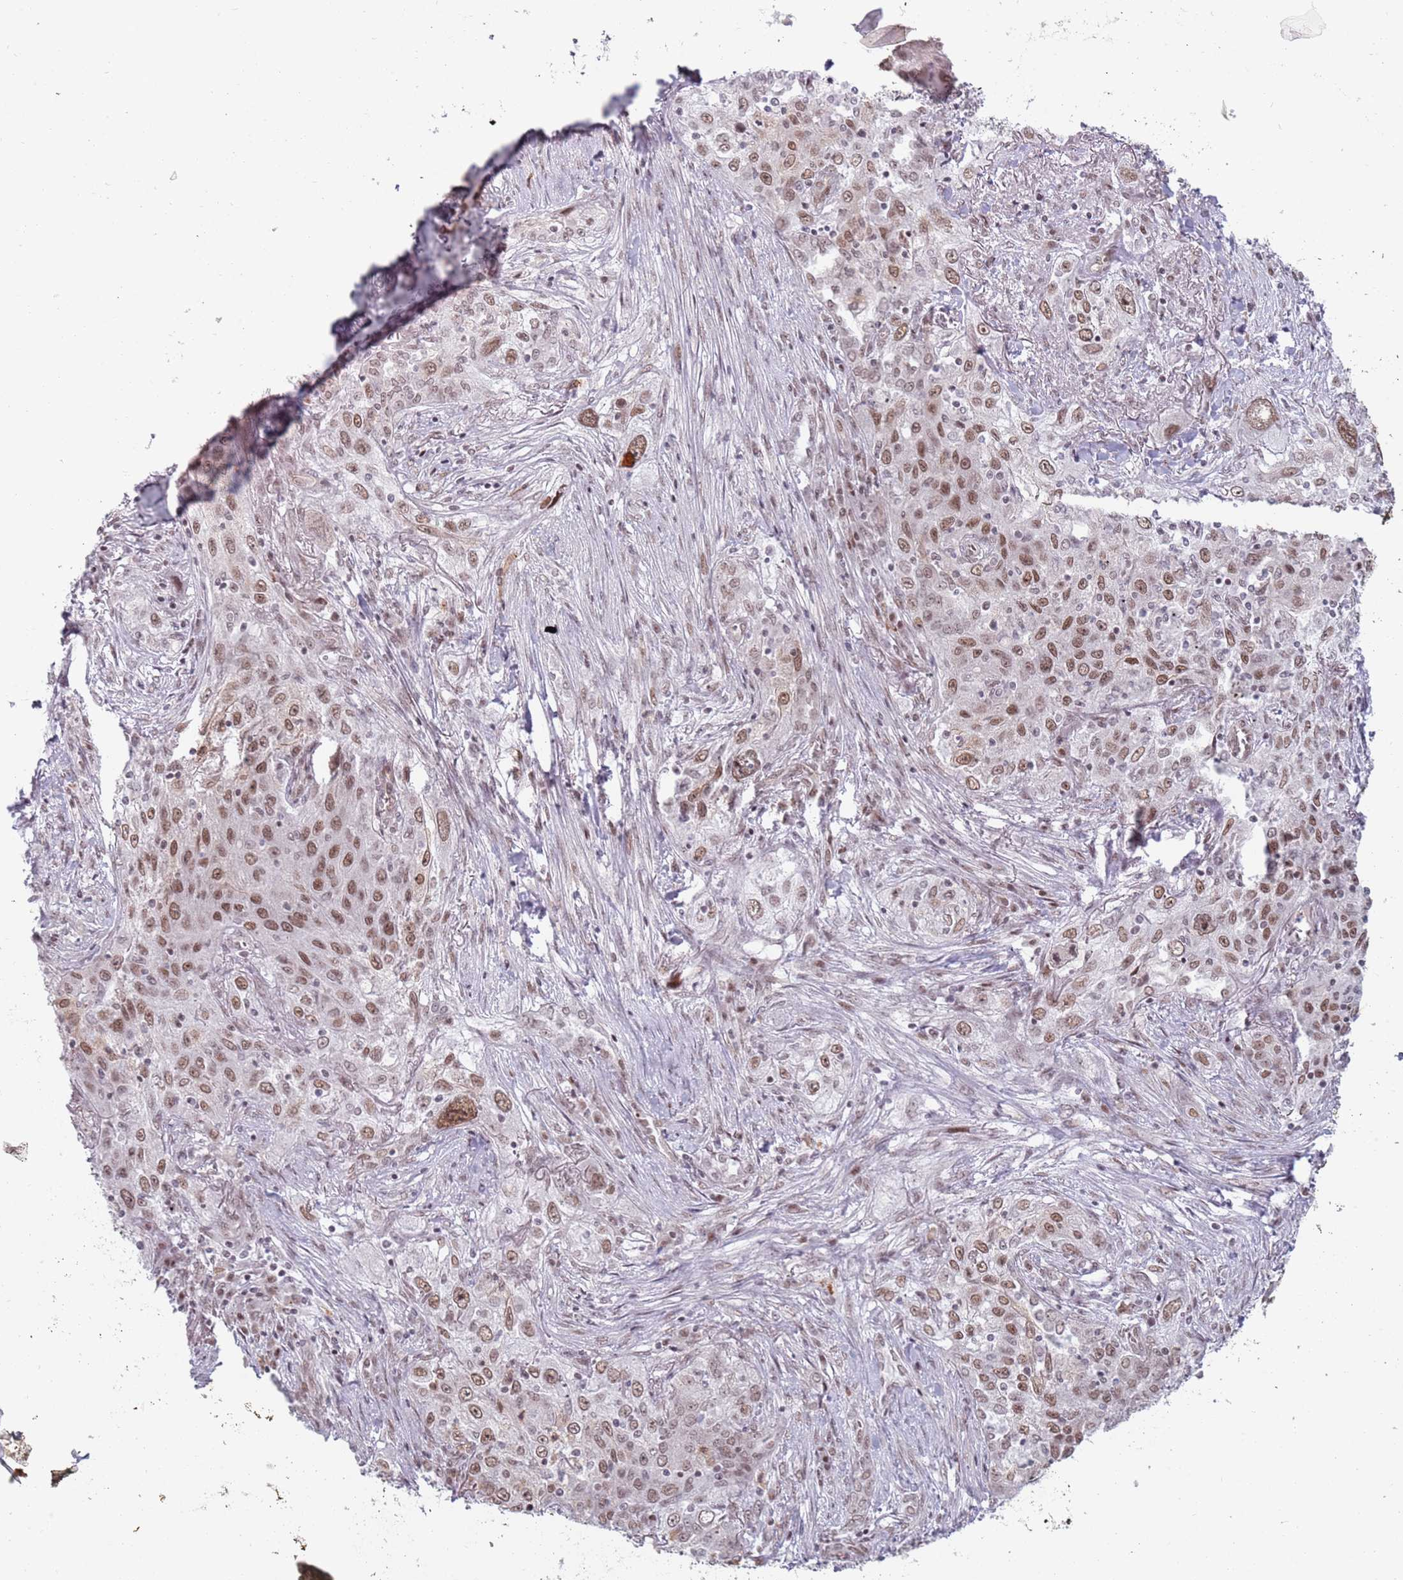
{"staining": {"intensity": "moderate", "quantity": ">75%", "location": "nuclear"}, "tissue": "lung cancer", "cell_type": "Tumor cells", "image_type": "cancer", "snomed": [{"axis": "morphology", "description": "Squamous cell carcinoma, NOS"}, {"axis": "topography", "description": "Lung"}], "caption": "Tumor cells display moderate nuclear expression in approximately >75% of cells in lung squamous cell carcinoma. The staining was performed using DAB, with brown indicating positive protein expression. Nuclei are stained blue with hematoxylin.", "gene": "REXO4", "patient": {"sex": "female", "age": 69}}